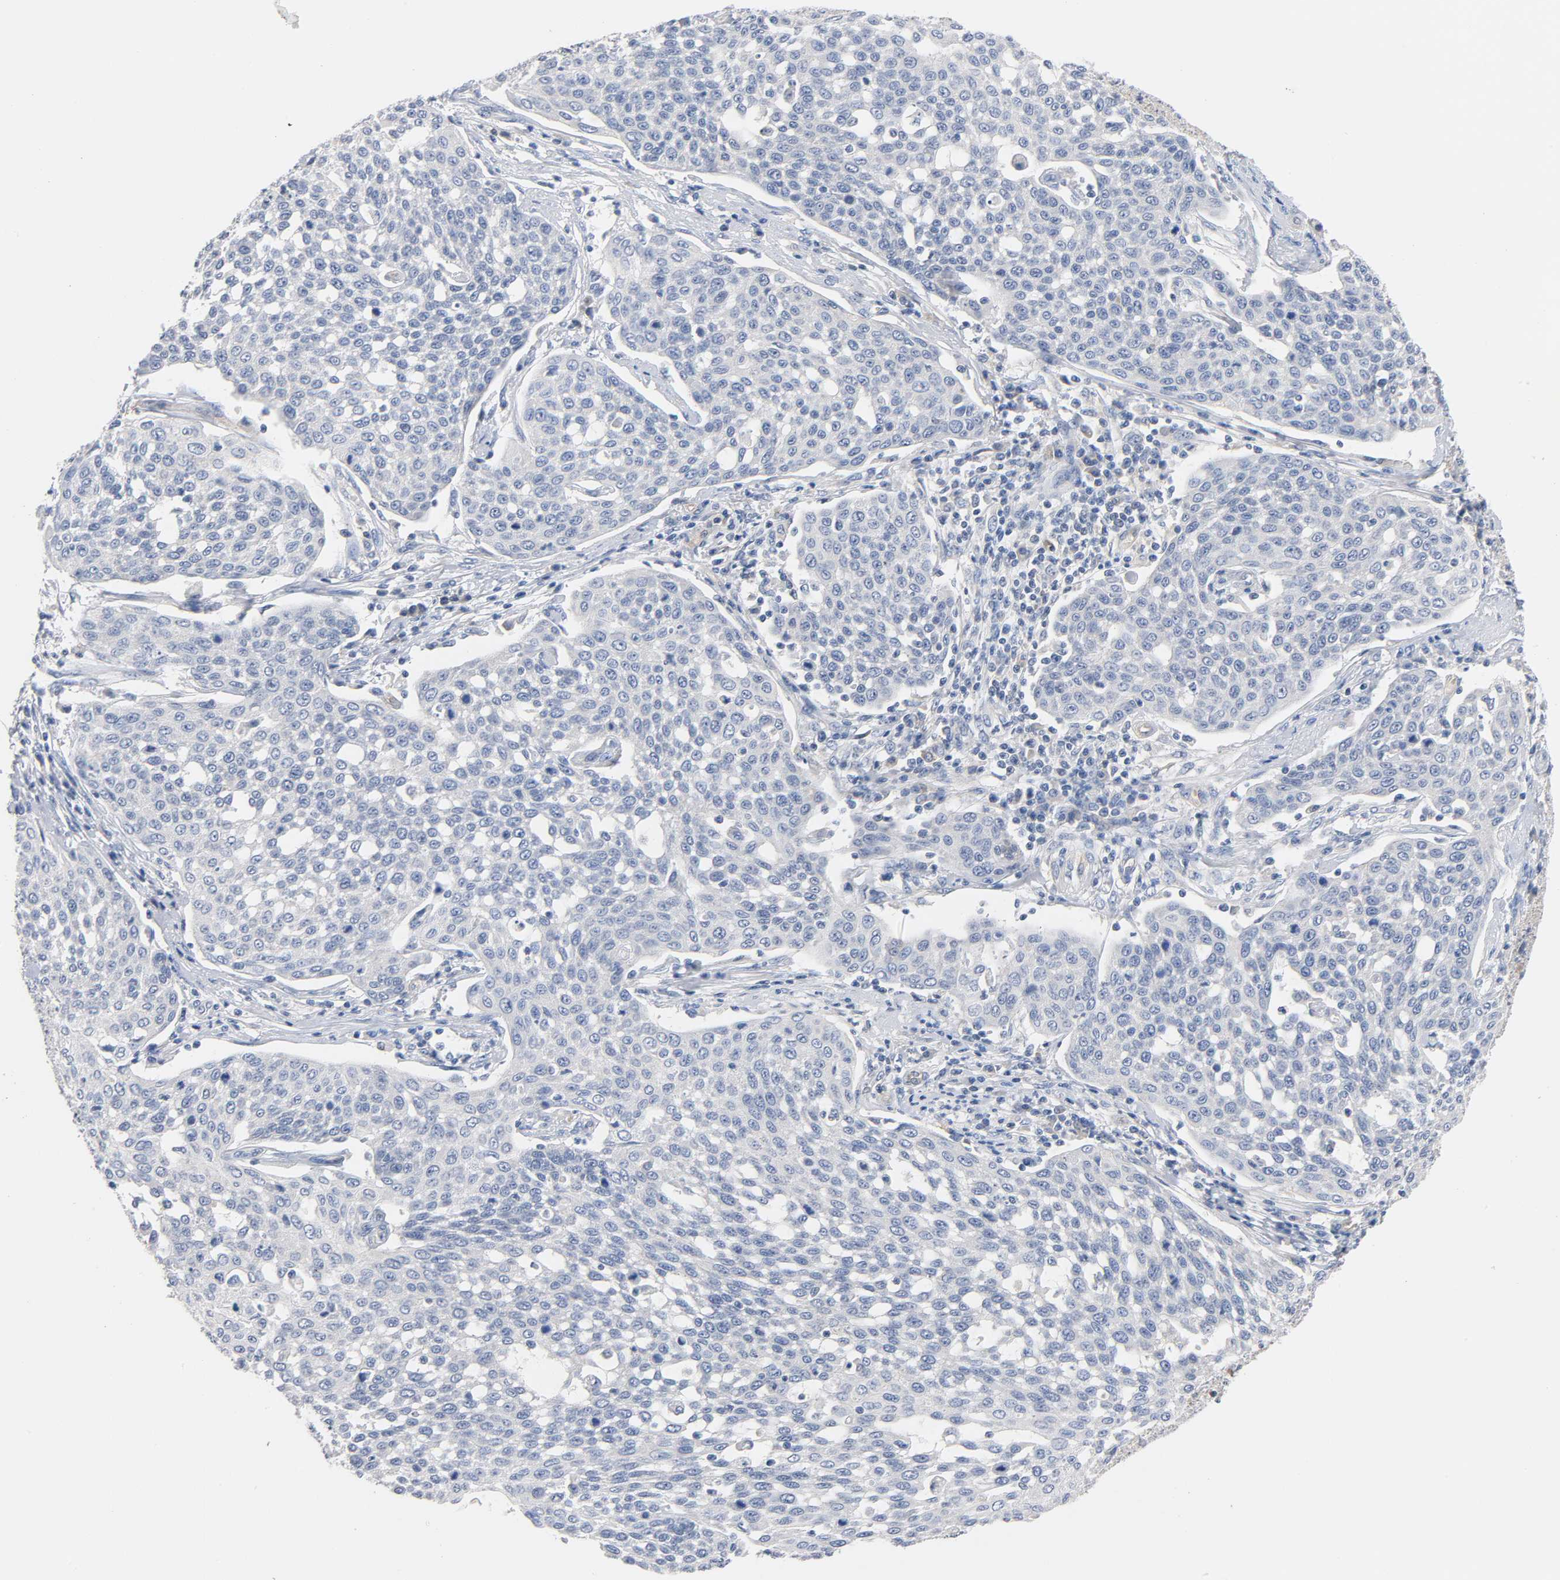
{"staining": {"intensity": "negative", "quantity": "none", "location": "none"}, "tissue": "cervical cancer", "cell_type": "Tumor cells", "image_type": "cancer", "snomed": [{"axis": "morphology", "description": "Squamous cell carcinoma, NOS"}, {"axis": "topography", "description": "Cervix"}], "caption": "Tumor cells are negative for brown protein staining in squamous cell carcinoma (cervical).", "gene": "MALT1", "patient": {"sex": "female", "age": 34}}